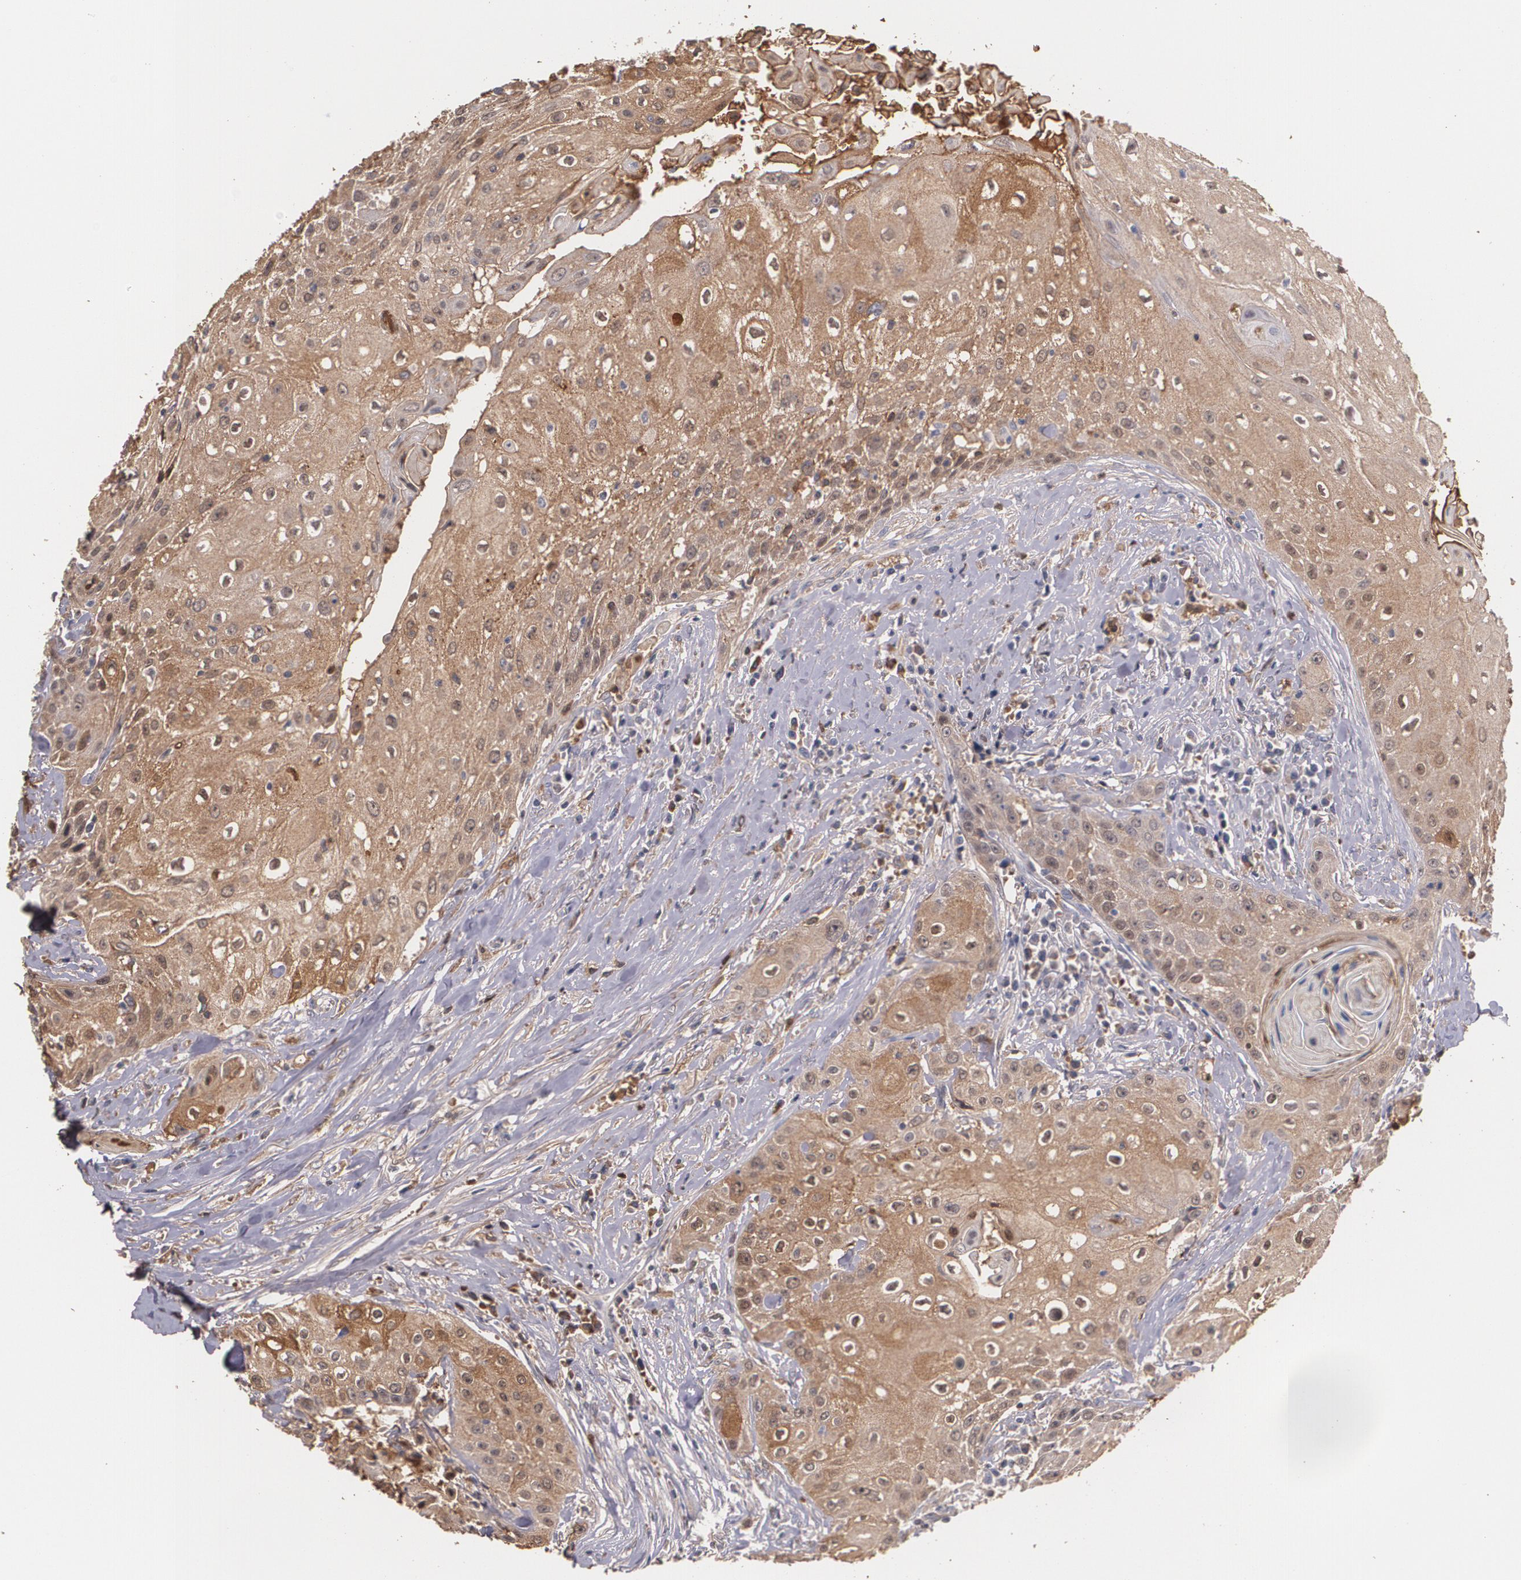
{"staining": {"intensity": "moderate", "quantity": ">75%", "location": "cytoplasmic/membranous"}, "tissue": "head and neck cancer", "cell_type": "Tumor cells", "image_type": "cancer", "snomed": [{"axis": "morphology", "description": "Squamous cell carcinoma, NOS"}, {"axis": "topography", "description": "Oral tissue"}, {"axis": "topography", "description": "Head-Neck"}], "caption": "This micrograph exhibits immunohistochemistry staining of human head and neck cancer (squamous cell carcinoma), with medium moderate cytoplasmic/membranous staining in about >75% of tumor cells.", "gene": "PTS", "patient": {"sex": "female", "age": 82}}